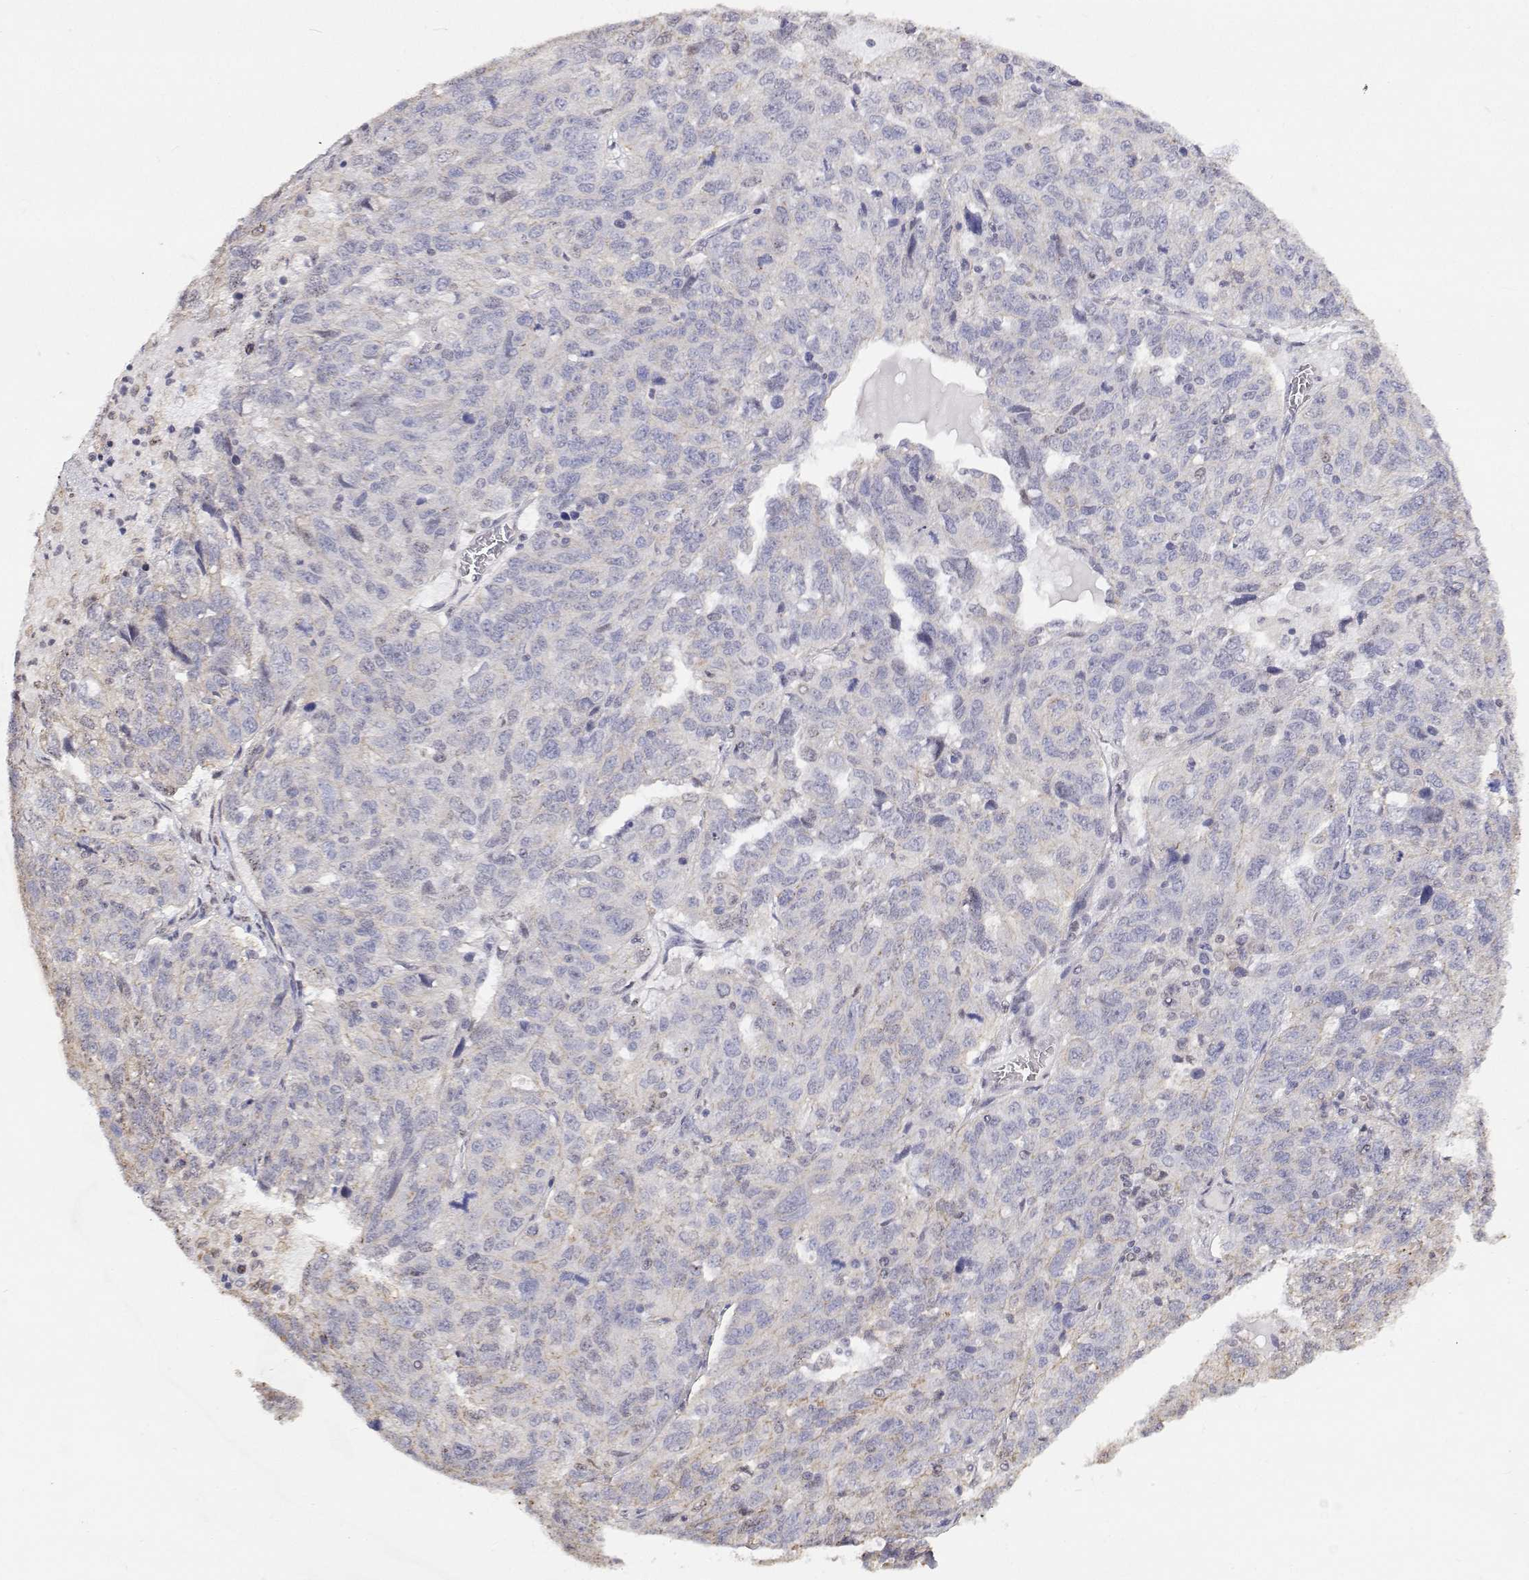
{"staining": {"intensity": "negative", "quantity": "none", "location": "none"}, "tissue": "ovarian cancer", "cell_type": "Tumor cells", "image_type": "cancer", "snomed": [{"axis": "morphology", "description": "Cystadenocarcinoma, serous, NOS"}, {"axis": "topography", "description": "Ovary"}], "caption": "The image displays no staining of tumor cells in serous cystadenocarcinoma (ovarian).", "gene": "GSDMA", "patient": {"sex": "female", "age": 71}}